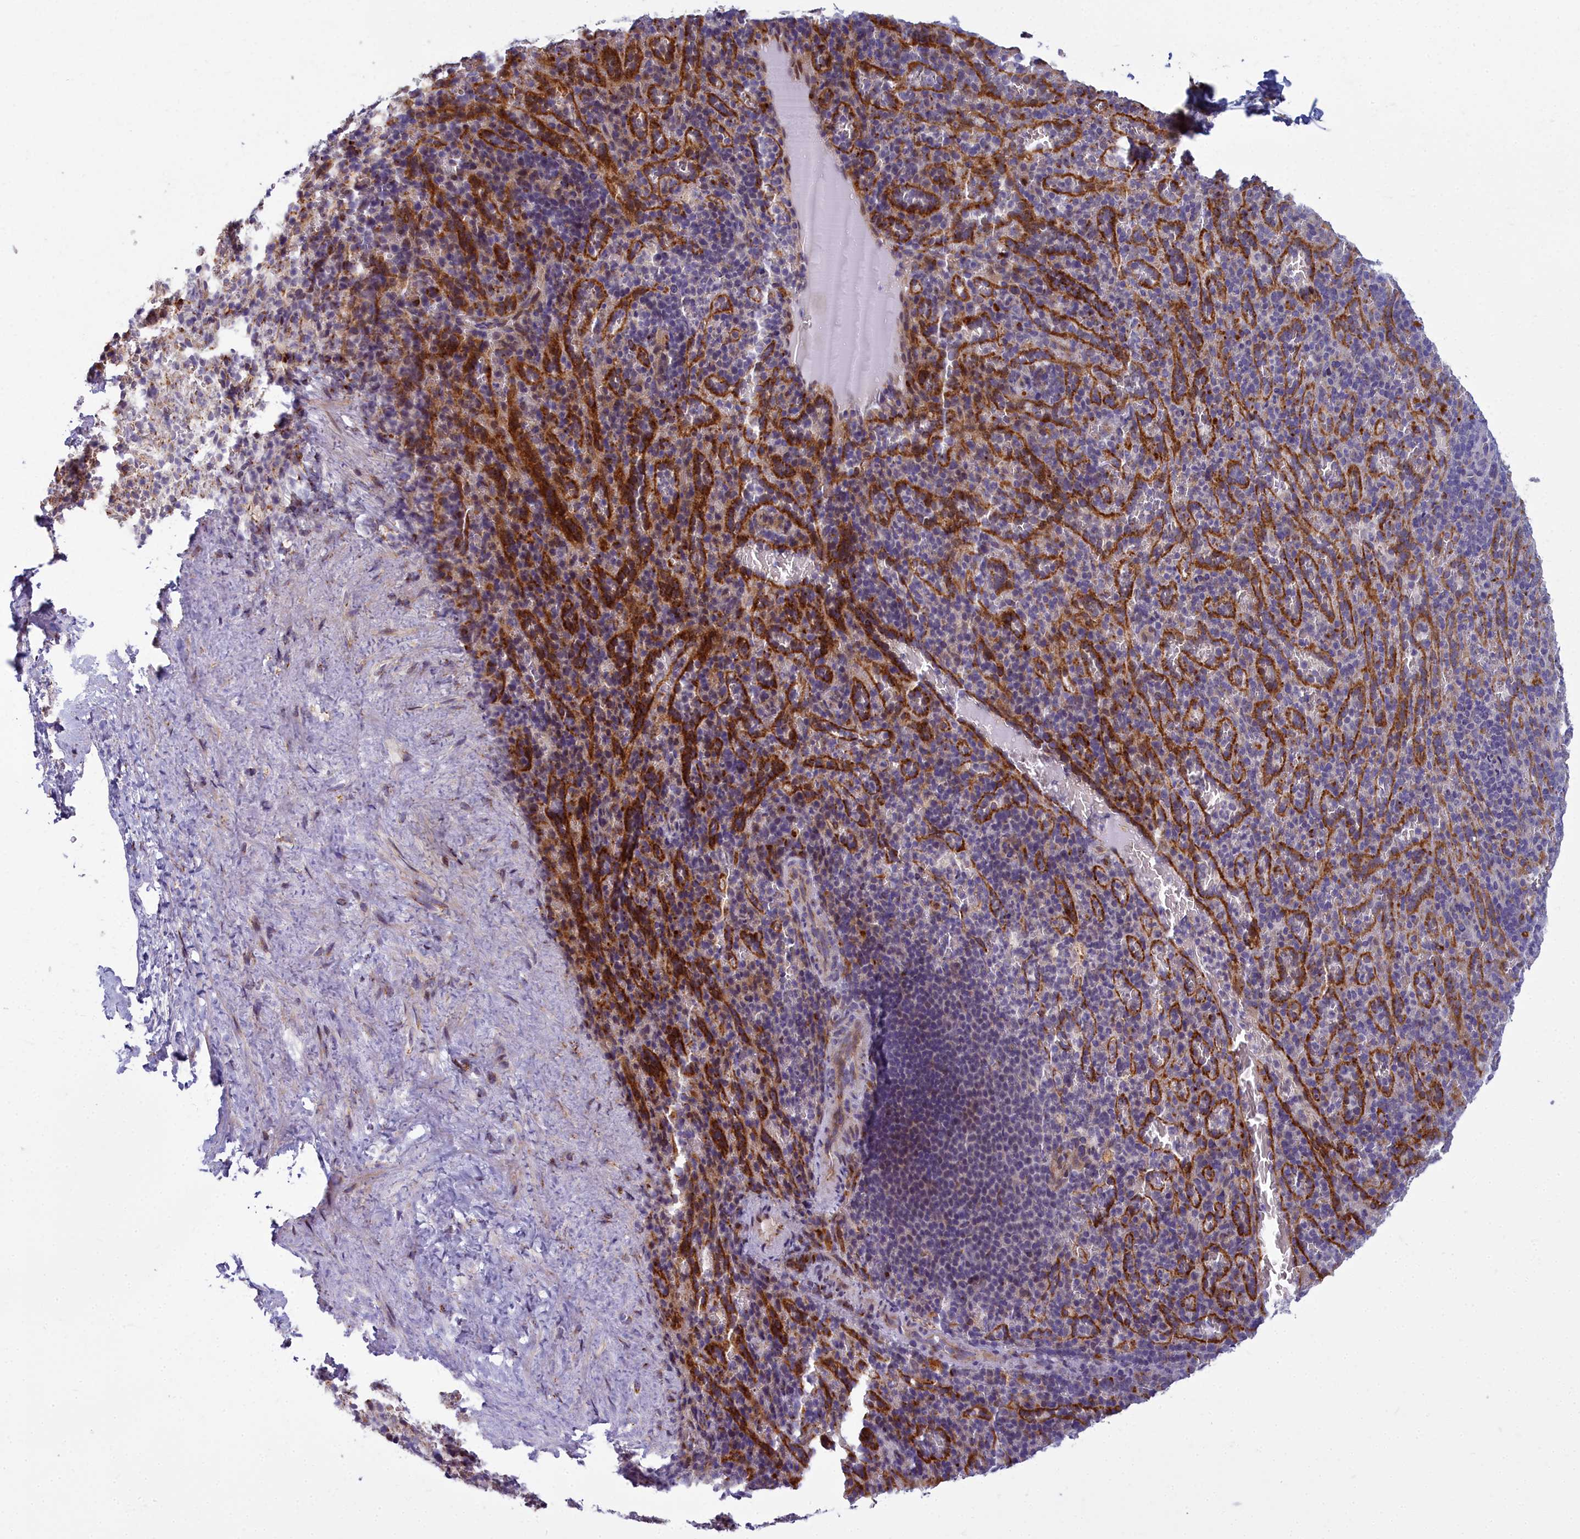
{"staining": {"intensity": "negative", "quantity": "none", "location": "none"}, "tissue": "spleen", "cell_type": "Cells in red pulp", "image_type": "normal", "snomed": [{"axis": "morphology", "description": "Normal tissue, NOS"}, {"axis": "topography", "description": "Spleen"}], "caption": "An immunohistochemistry micrograph of benign spleen is shown. There is no staining in cells in red pulp of spleen. The staining is performed using DAB (3,3'-diaminobenzidine) brown chromogen with nuclei counter-stained in using hematoxylin.", "gene": "WDPCP", "patient": {"sex": "female", "age": 21}}